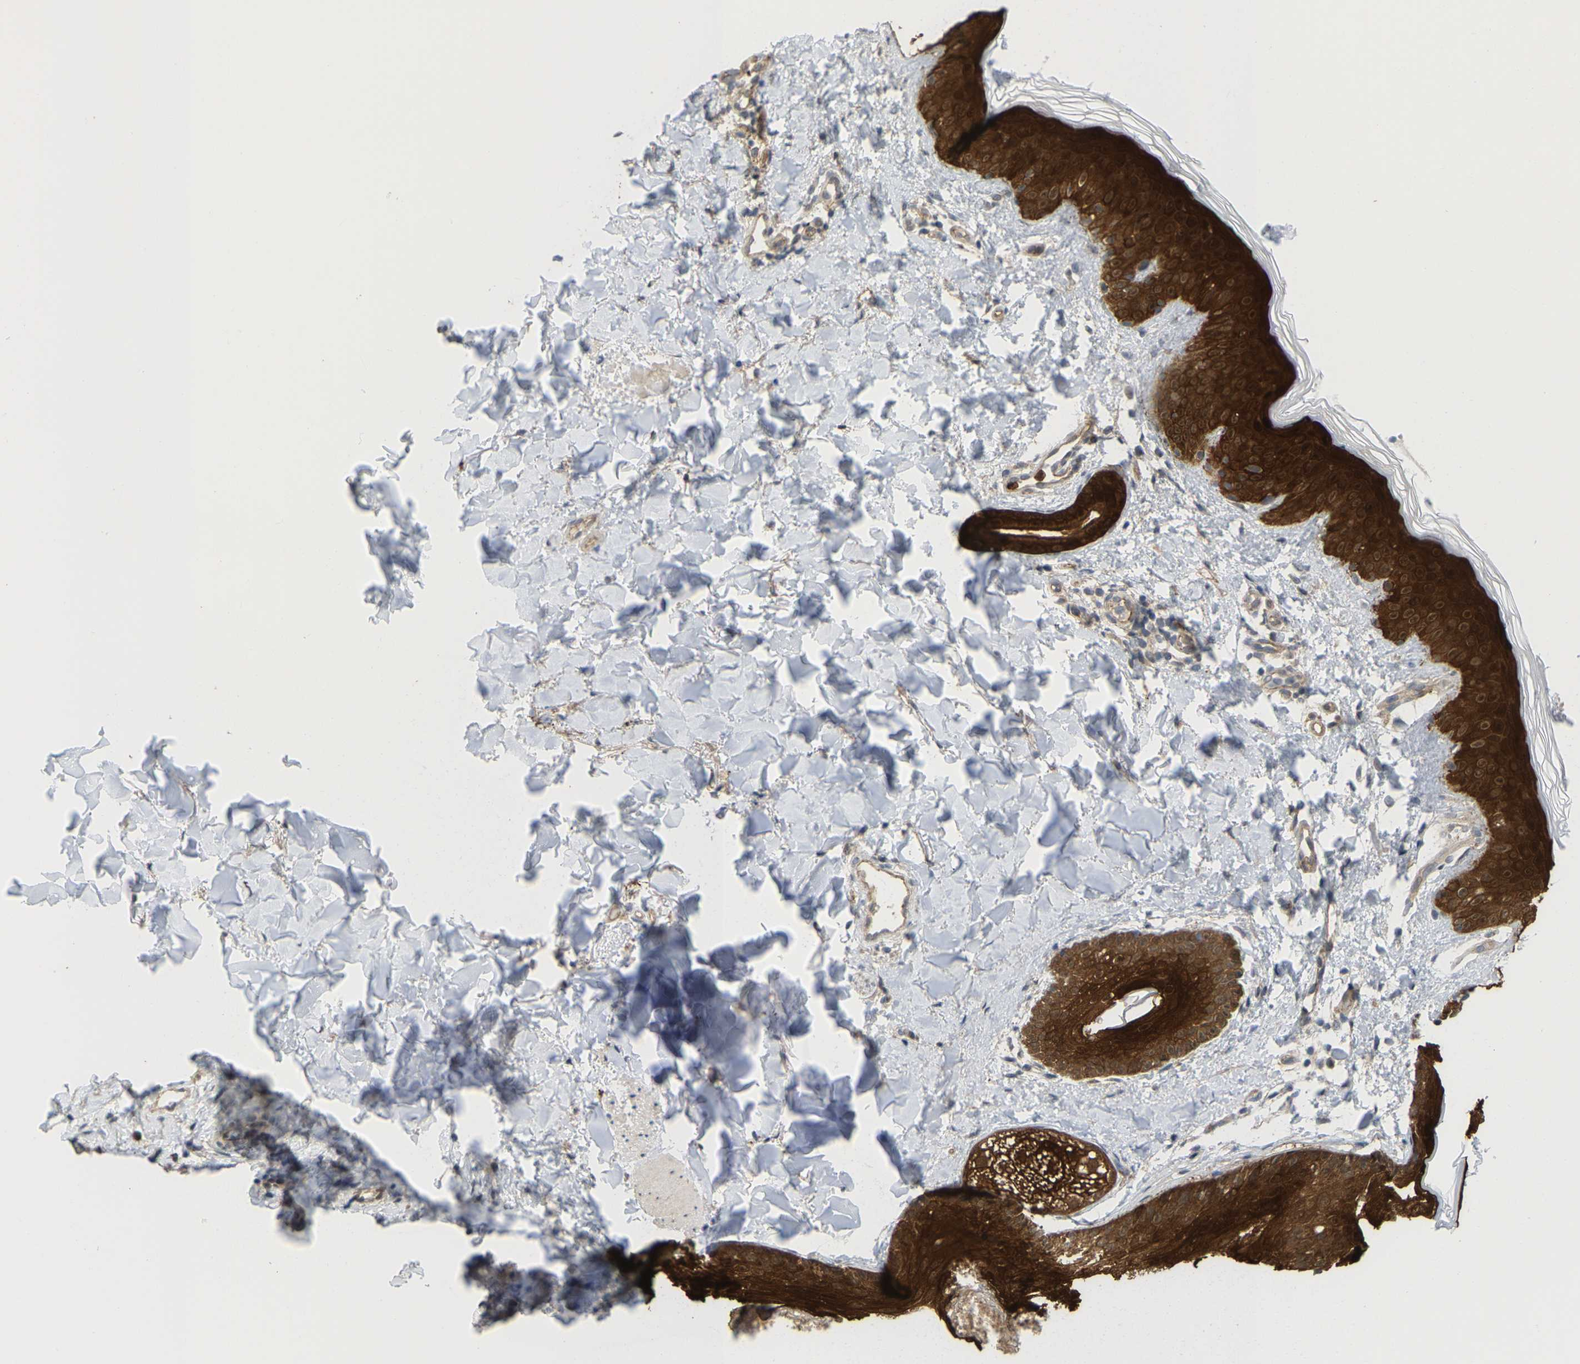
{"staining": {"intensity": "weak", "quantity": ">75%", "location": "cytoplasmic/membranous"}, "tissue": "skin", "cell_type": "Fibroblasts", "image_type": "normal", "snomed": [{"axis": "morphology", "description": "Normal tissue, NOS"}, {"axis": "topography", "description": "Skin"}], "caption": "This is a micrograph of immunohistochemistry (IHC) staining of normal skin, which shows weak staining in the cytoplasmic/membranous of fibroblasts.", "gene": "SERPINB5", "patient": {"sex": "male", "age": 40}}